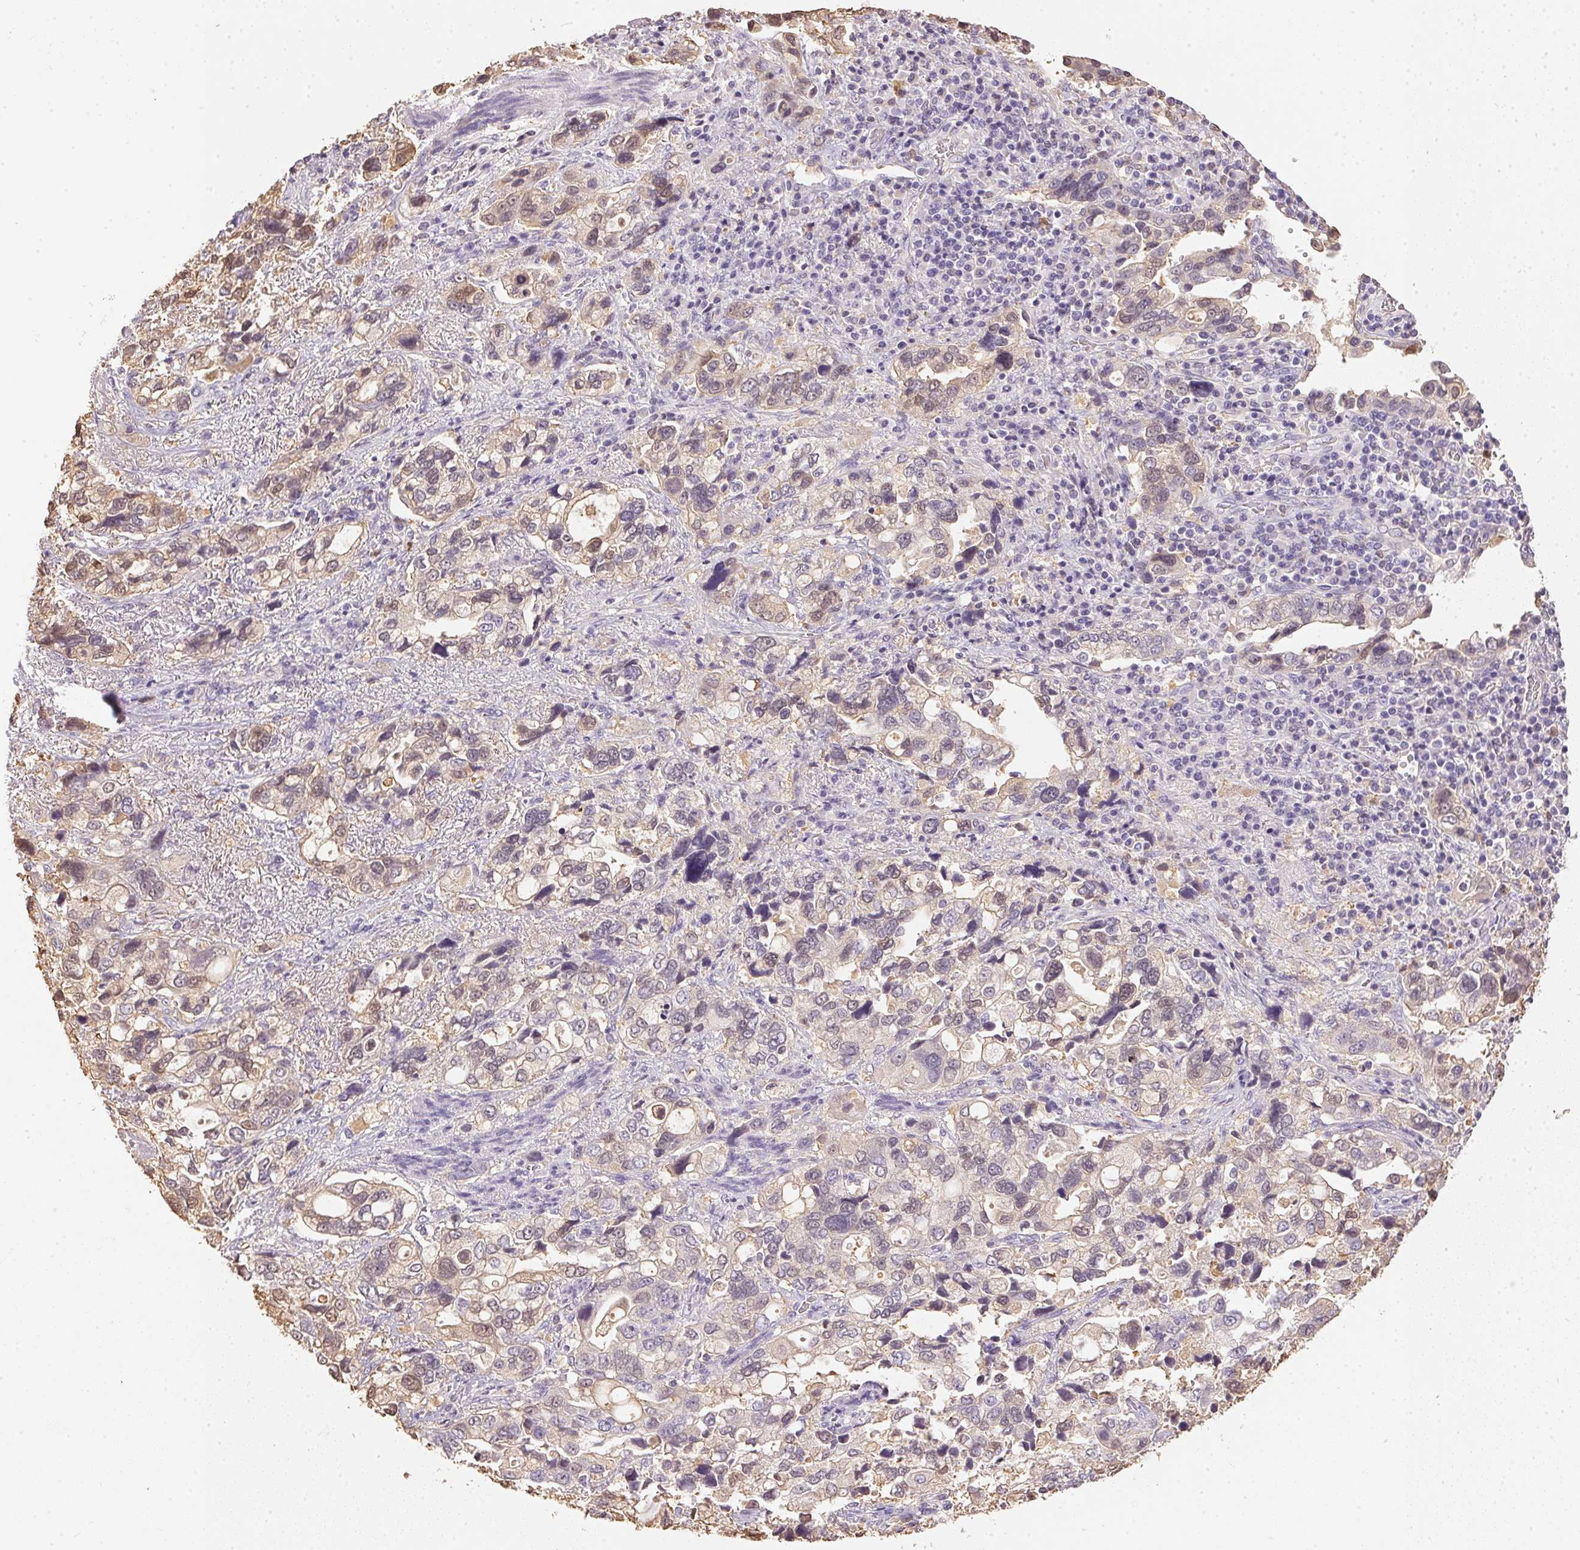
{"staining": {"intensity": "weak", "quantity": "25%-75%", "location": "cytoplasmic/membranous,nuclear"}, "tissue": "stomach cancer", "cell_type": "Tumor cells", "image_type": "cancer", "snomed": [{"axis": "morphology", "description": "Adenocarcinoma, NOS"}, {"axis": "topography", "description": "Stomach, upper"}], "caption": "The immunohistochemical stain highlights weak cytoplasmic/membranous and nuclear positivity in tumor cells of stomach cancer tissue.", "gene": "S100A3", "patient": {"sex": "female", "age": 81}}